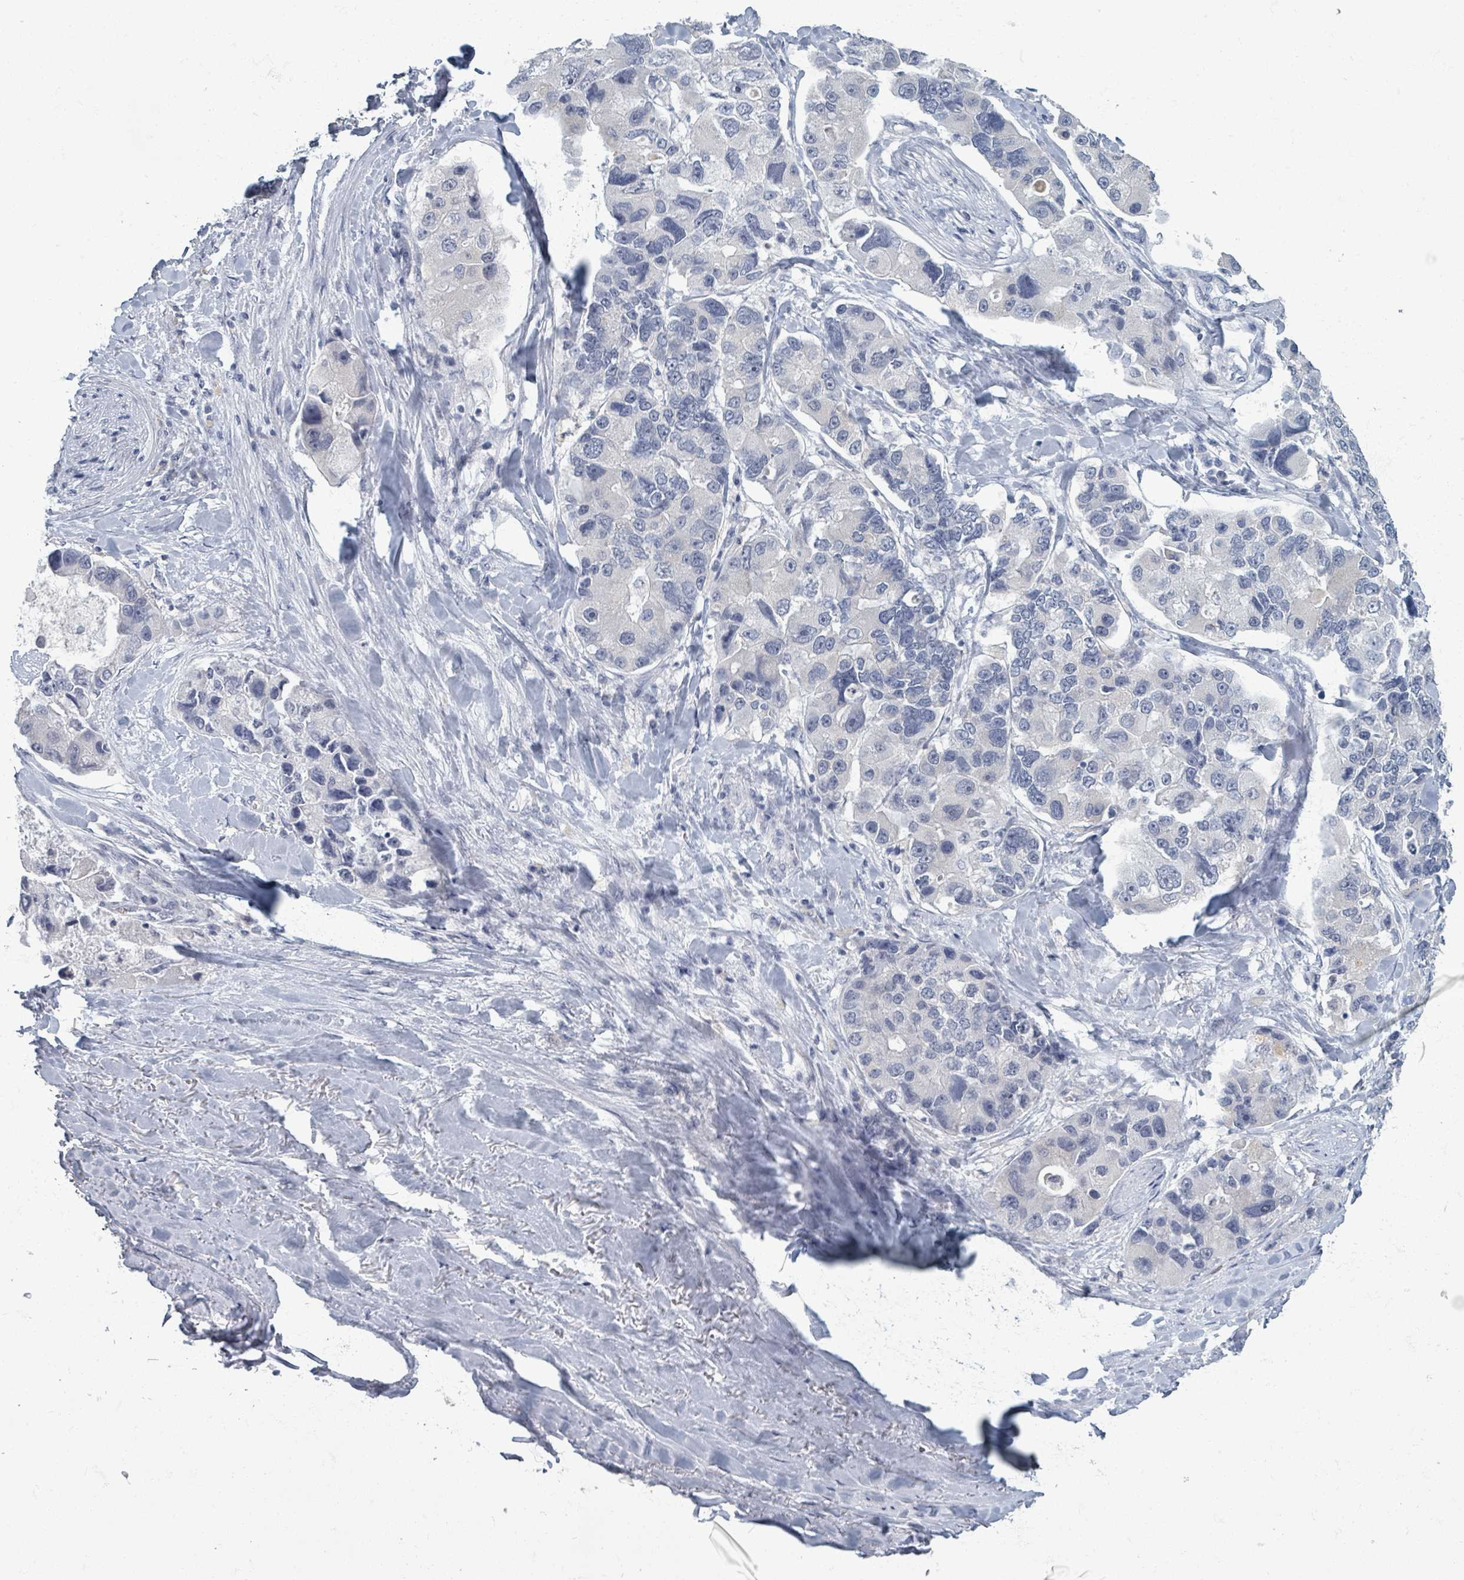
{"staining": {"intensity": "negative", "quantity": "none", "location": "none"}, "tissue": "lung cancer", "cell_type": "Tumor cells", "image_type": "cancer", "snomed": [{"axis": "morphology", "description": "Adenocarcinoma, NOS"}, {"axis": "topography", "description": "Lung"}], "caption": "The IHC micrograph has no significant positivity in tumor cells of lung cancer (adenocarcinoma) tissue.", "gene": "WNT11", "patient": {"sex": "female", "age": 54}}